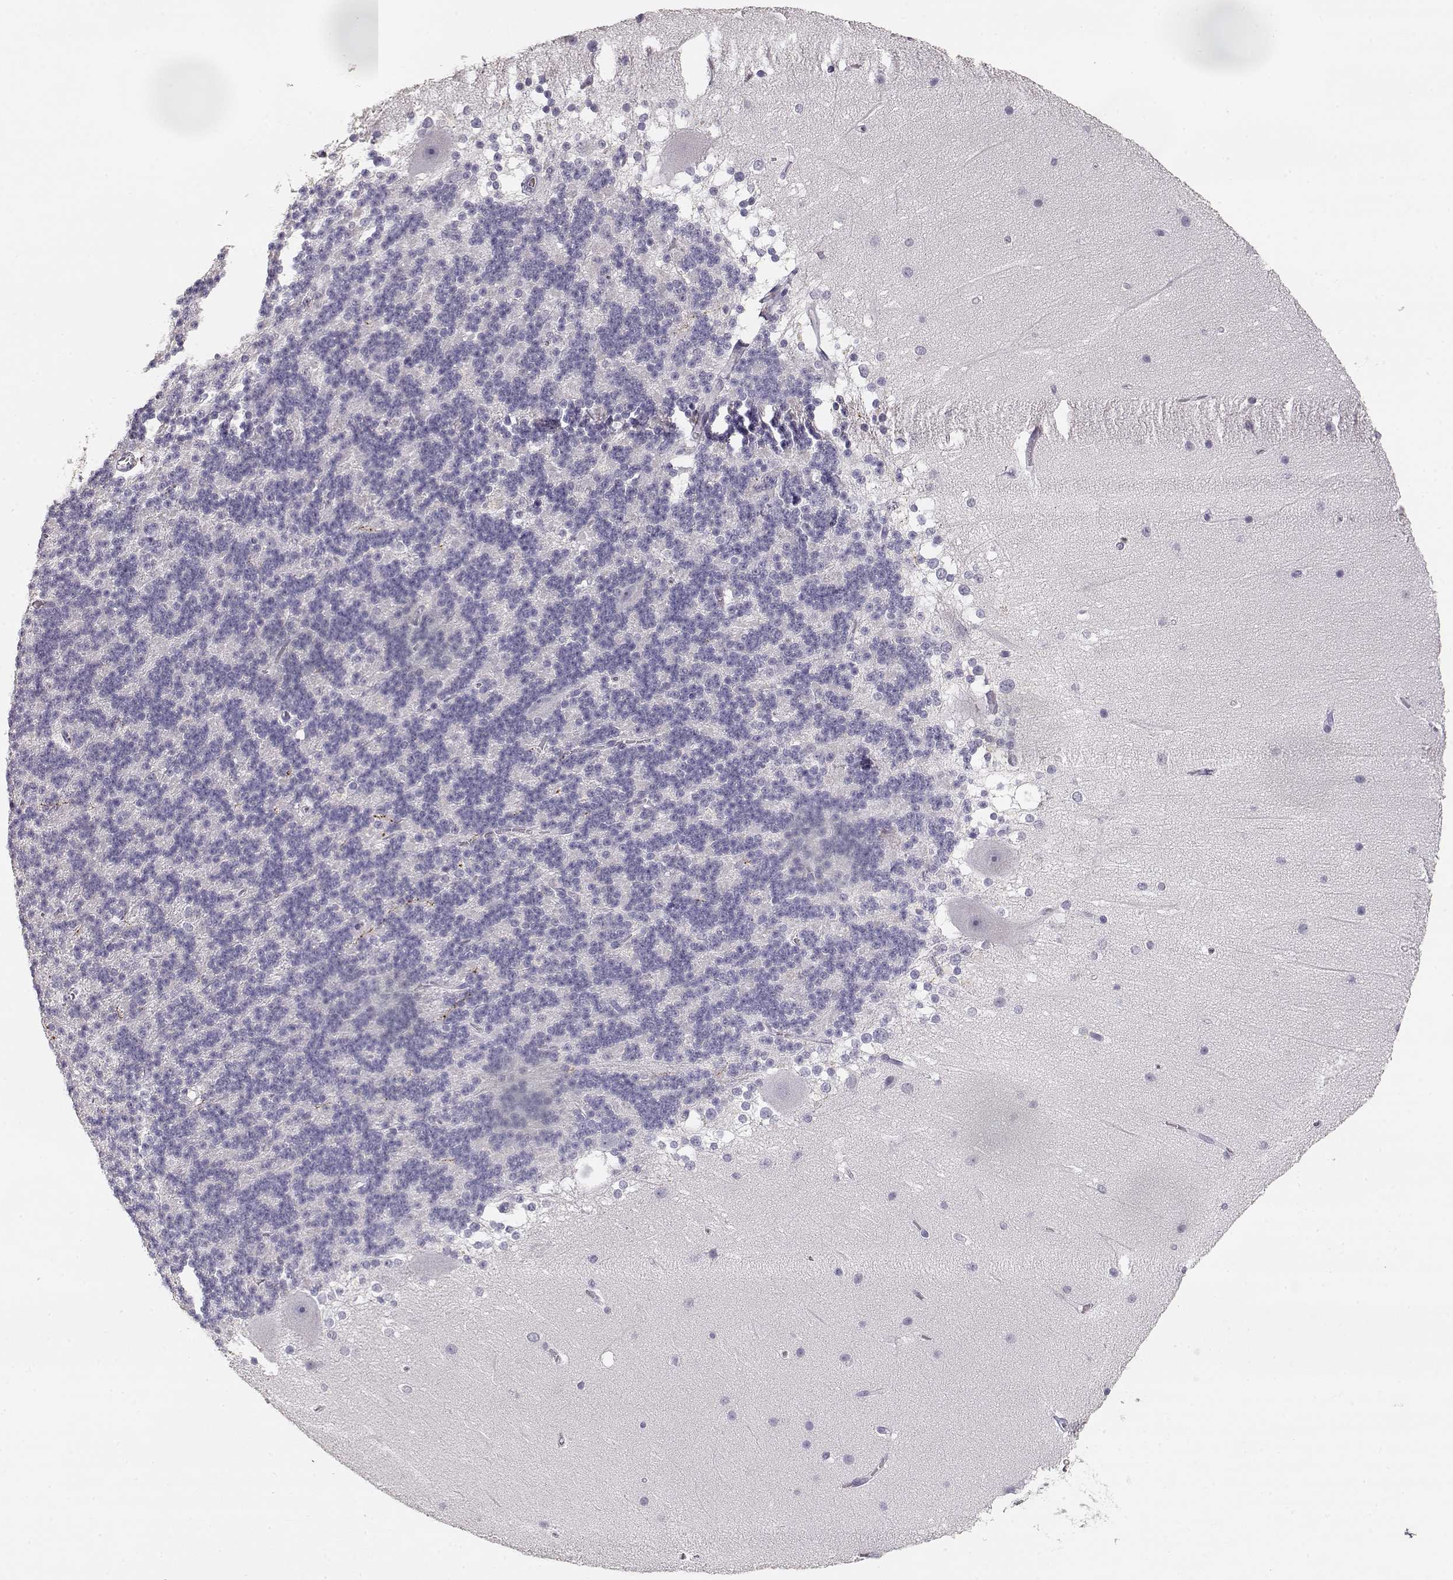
{"staining": {"intensity": "negative", "quantity": "none", "location": "none"}, "tissue": "cerebellum", "cell_type": "Cells in granular layer", "image_type": "normal", "snomed": [{"axis": "morphology", "description": "Normal tissue, NOS"}, {"axis": "topography", "description": "Cerebellum"}], "caption": "Immunohistochemistry (IHC) micrograph of benign cerebellum: human cerebellum stained with DAB (3,3'-diaminobenzidine) displays no significant protein staining in cells in granular layer. Brightfield microscopy of immunohistochemistry (IHC) stained with DAB (brown) and hematoxylin (blue), captured at high magnification.", "gene": "TPH2", "patient": {"sex": "female", "age": 19}}